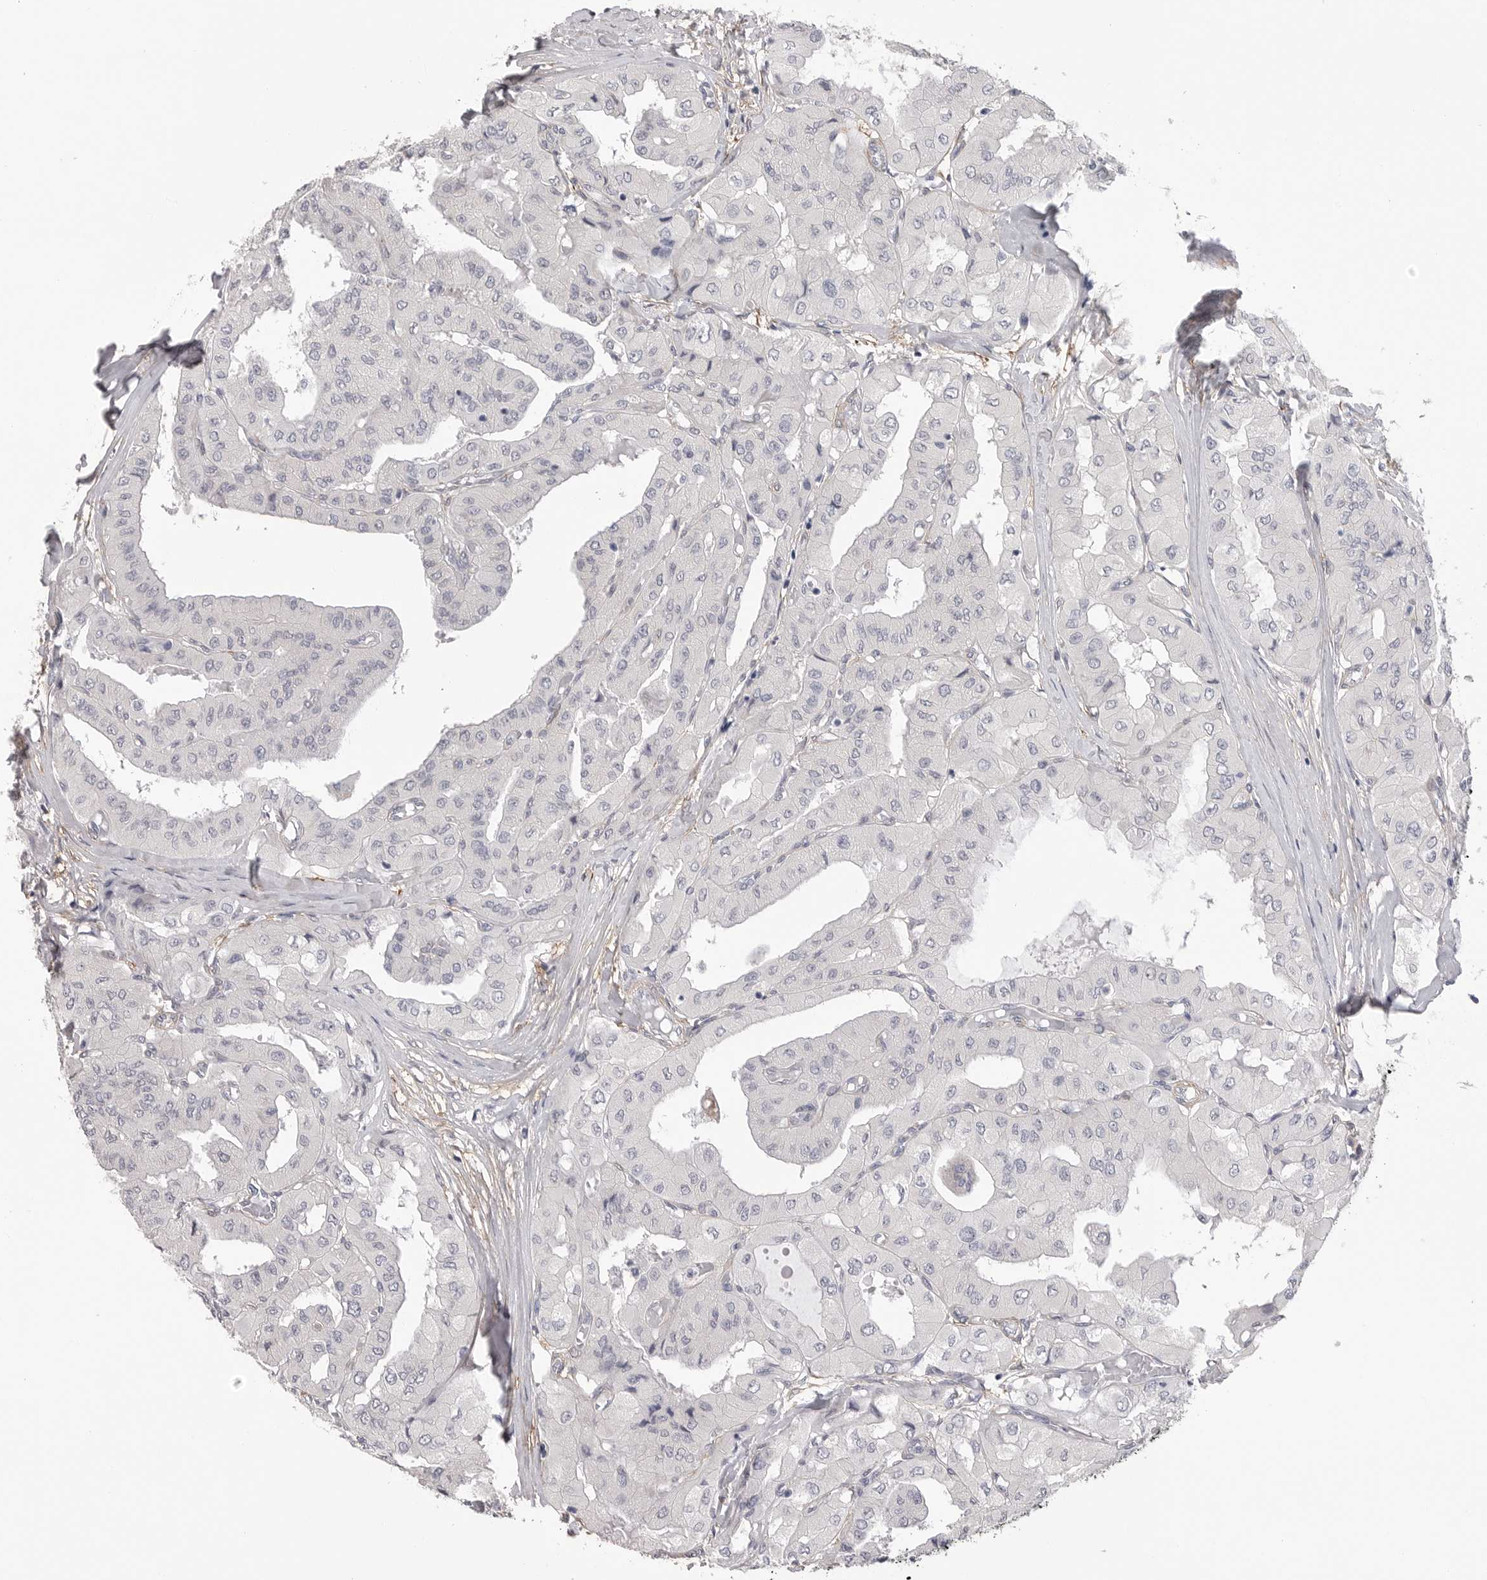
{"staining": {"intensity": "negative", "quantity": "none", "location": "none"}, "tissue": "thyroid cancer", "cell_type": "Tumor cells", "image_type": "cancer", "snomed": [{"axis": "morphology", "description": "Papillary adenocarcinoma, NOS"}, {"axis": "topography", "description": "Thyroid gland"}], "caption": "Tumor cells show no significant protein staining in thyroid cancer (papillary adenocarcinoma). (DAB immunohistochemistry, high magnification).", "gene": "AKAP12", "patient": {"sex": "female", "age": 59}}